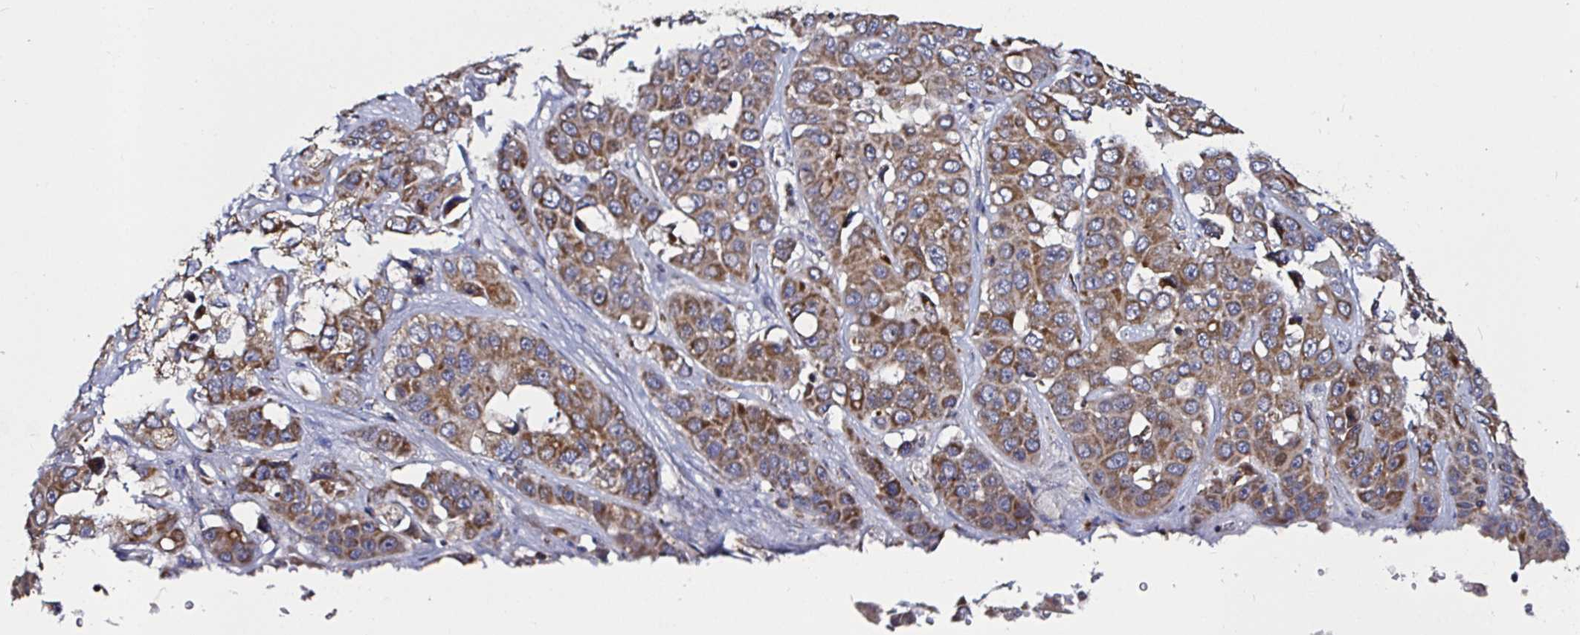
{"staining": {"intensity": "strong", "quantity": ">75%", "location": "cytoplasmic/membranous"}, "tissue": "liver cancer", "cell_type": "Tumor cells", "image_type": "cancer", "snomed": [{"axis": "morphology", "description": "Cholangiocarcinoma"}, {"axis": "topography", "description": "Liver"}], "caption": "This photomicrograph exhibits immunohistochemistry (IHC) staining of human liver cancer (cholangiocarcinoma), with high strong cytoplasmic/membranous staining in about >75% of tumor cells.", "gene": "ATAD3B", "patient": {"sex": "female", "age": 52}}